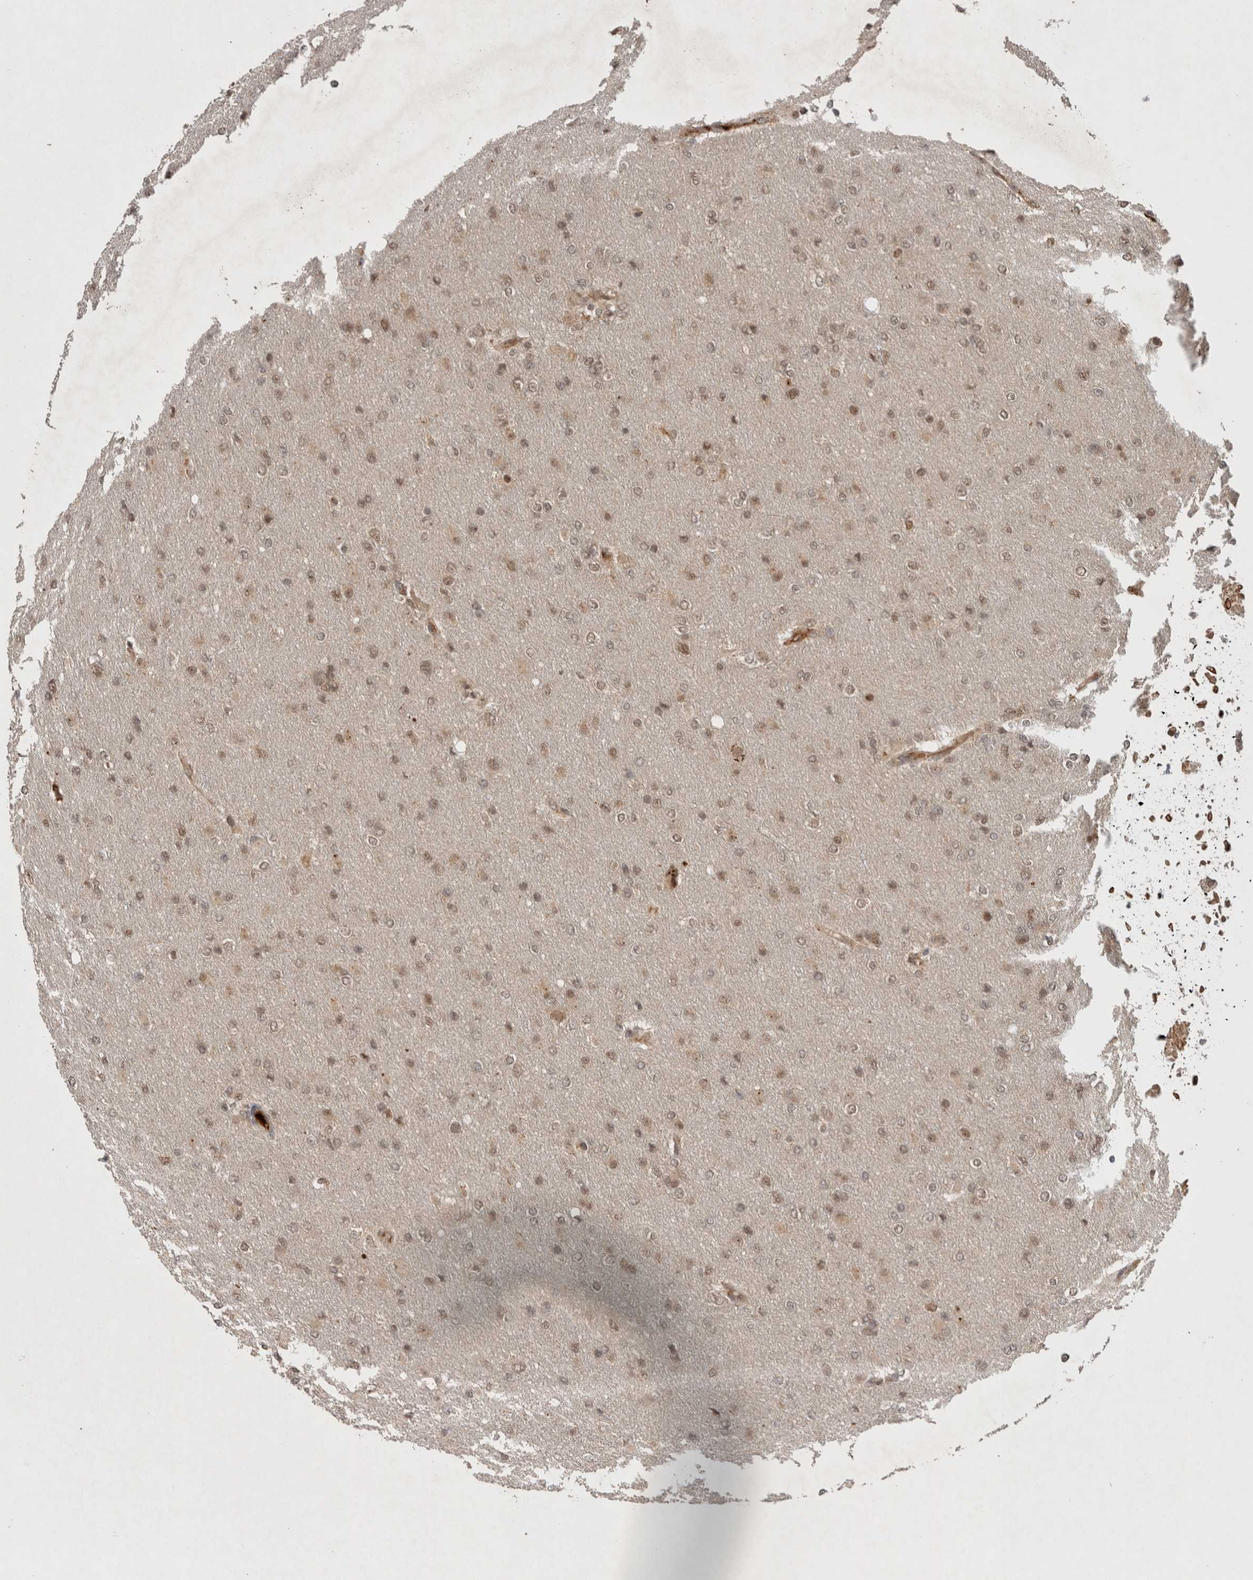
{"staining": {"intensity": "weak", "quantity": ">75%", "location": "nuclear"}, "tissue": "glioma", "cell_type": "Tumor cells", "image_type": "cancer", "snomed": [{"axis": "morphology", "description": "Glioma, malignant, High grade"}, {"axis": "topography", "description": "Cerebral cortex"}], "caption": "This image exhibits malignant glioma (high-grade) stained with immunohistochemistry (IHC) to label a protein in brown. The nuclear of tumor cells show weak positivity for the protein. Nuclei are counter-stained blue.", "gene": "MPHOSPH6", "patient": {"sex": "female", "age": 36}}